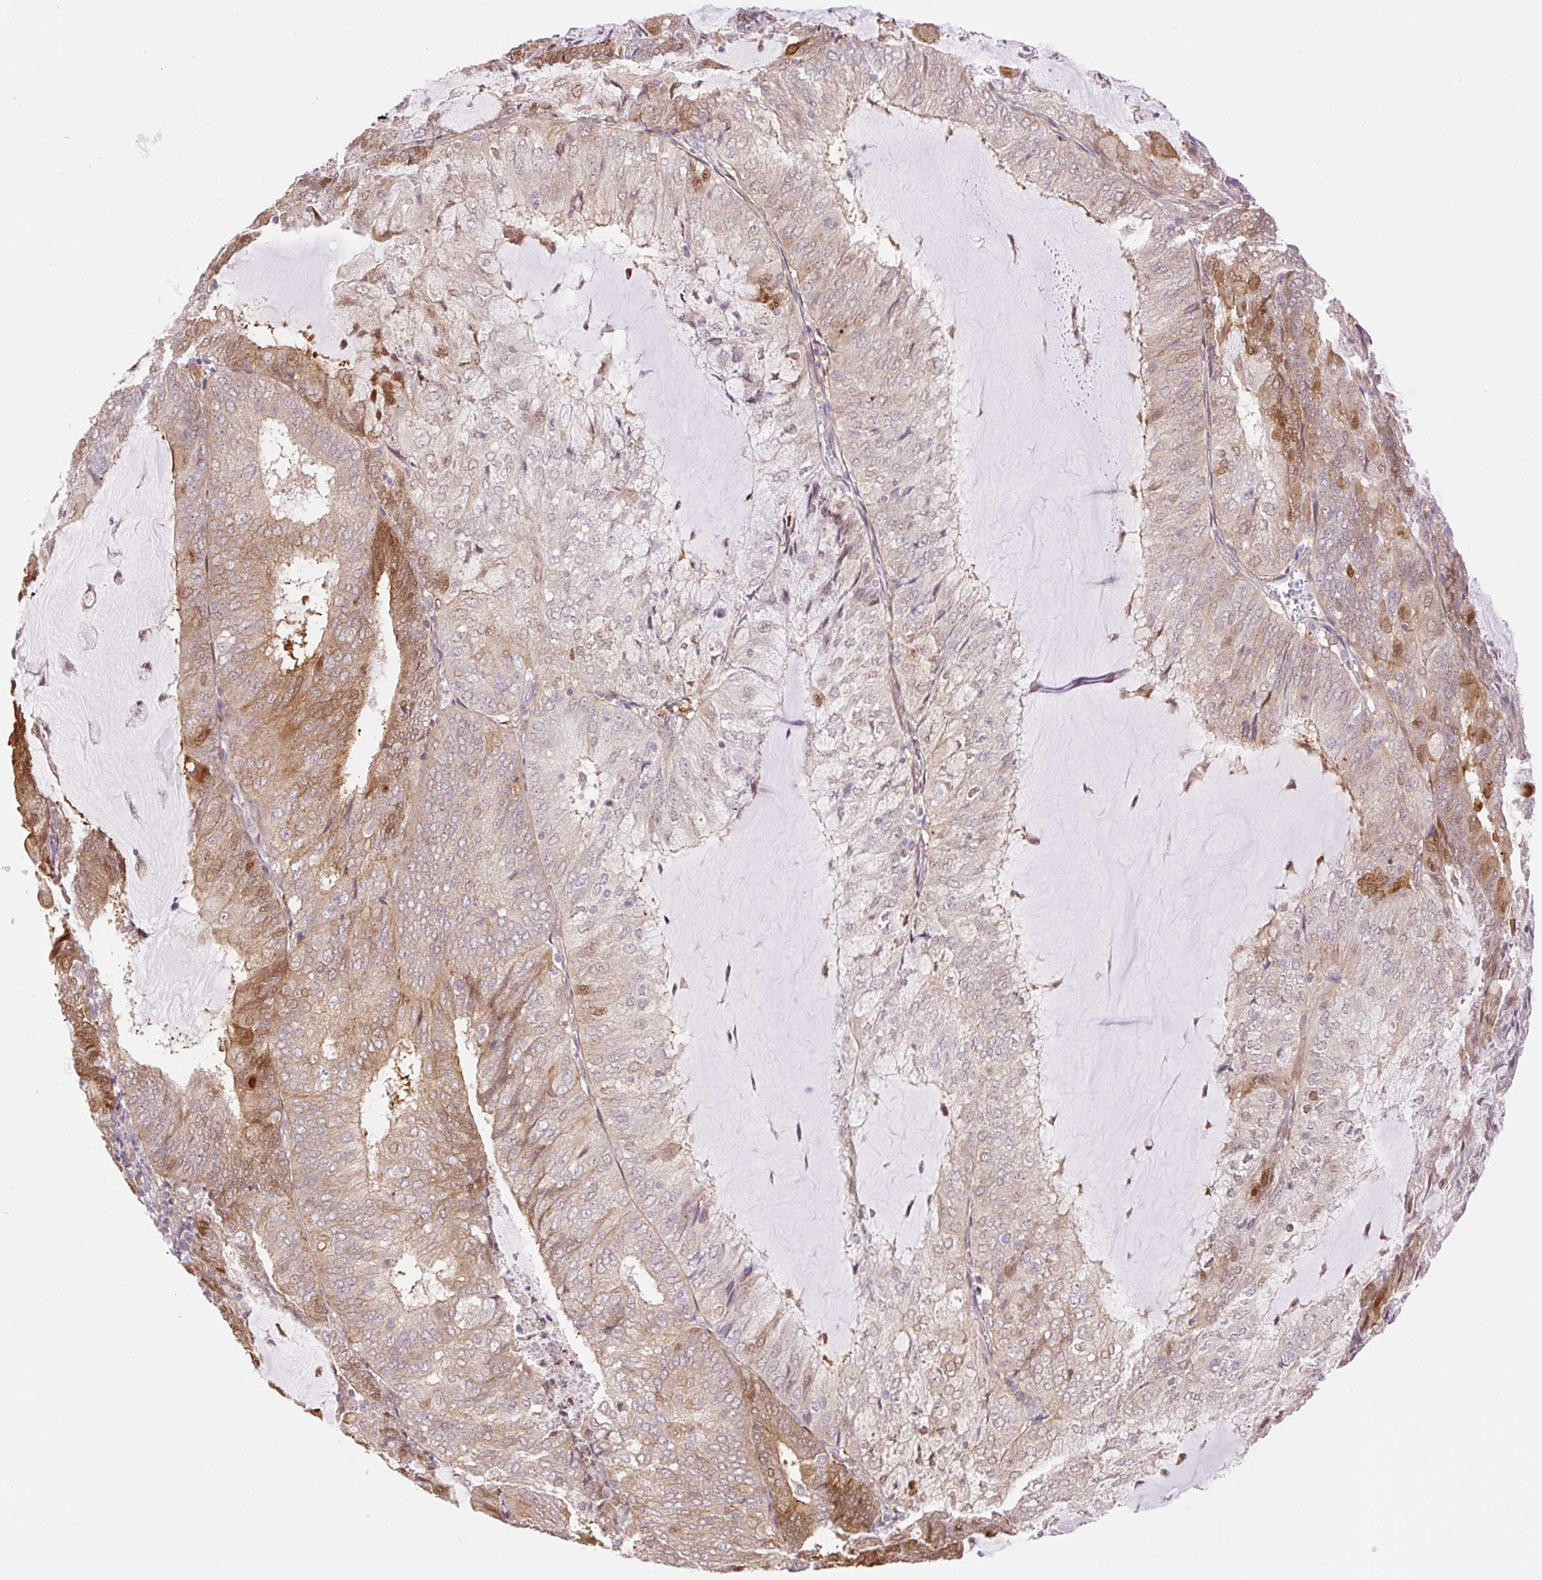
{"staining": {"intensity": "moderate", "quantity": "25%-75%", "location": "cytoplasmic/membranous,nuclear"}, "tissue": "endometrial cancer", "cell_type": "Tumor cells", "image_type": "cancer", "snomed": [{"axis": "morphology", "description": "Adenocarcinoma, NOS"}, {"axis": "topography", "description": "Endometrium"}], "caption": "About 25%-75% of tumor cells in endometrial adenocarcinoma exhibit moderate cytoplasmic/membranous and nuclear protein positivity as visualized by brown immunohistochemical staining.", "gene": "ZFP41", "patient": {"sex": "female", "age": 81}}